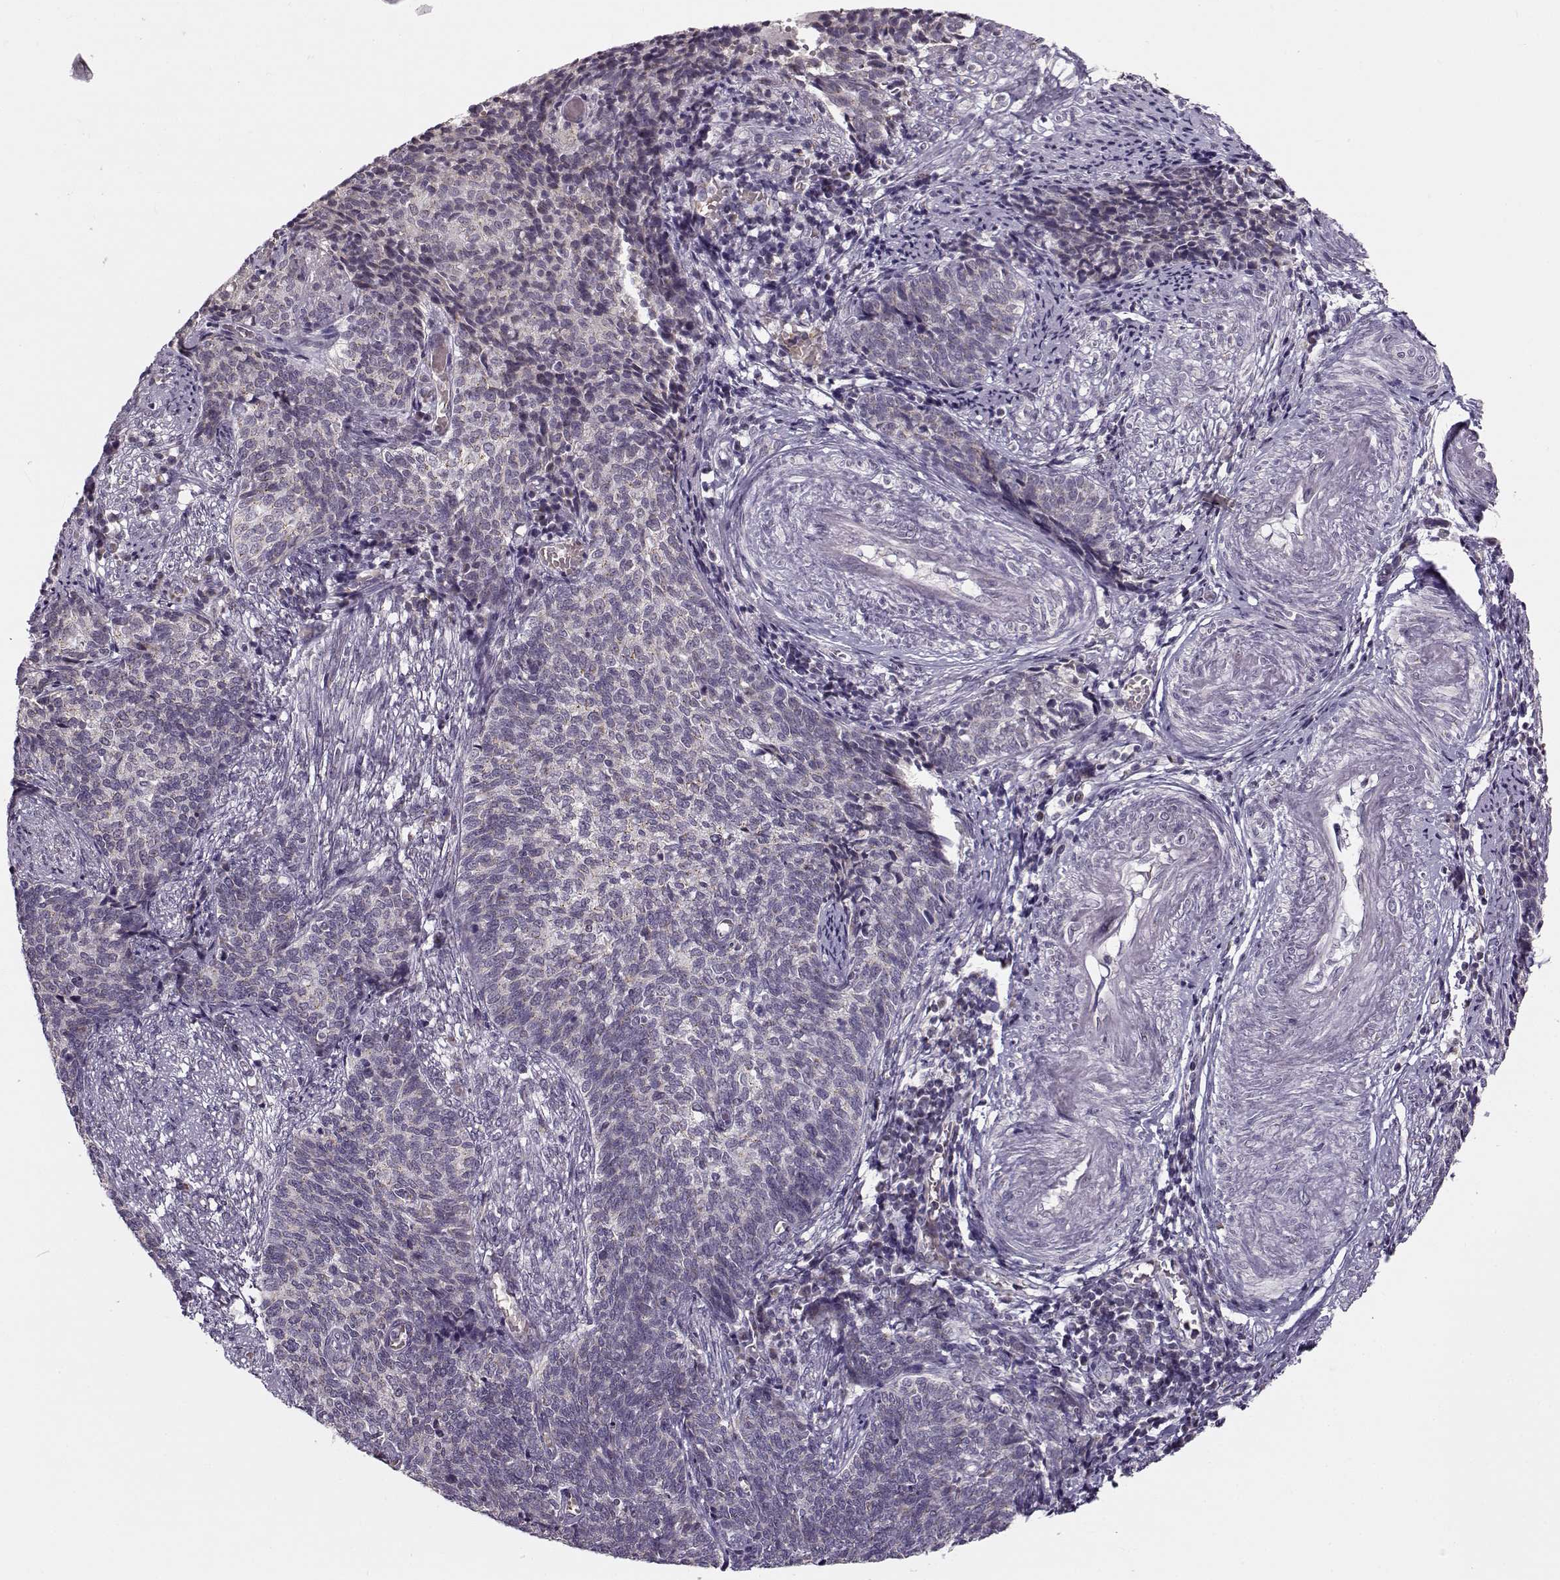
{"staining": {"intensity": "negative", "quantity": "none", "location": "none"}, "tissue": "cervical cancer", "cell_type": "Tumor cells", "image_type": "cancer", "snomed": [{"axis": "morphology", "description": "Squamous cell carcinoma, NOS"}, {"axis": "topography", "description": "Cervix"}], "caption": "Immunohistochemical staining of human squamous cell carcinoma (cervical) demonstrates no significant staining in tumor cells.", "gene": "SLC4A5", "patient": {"sex": "female", "age": 39}}